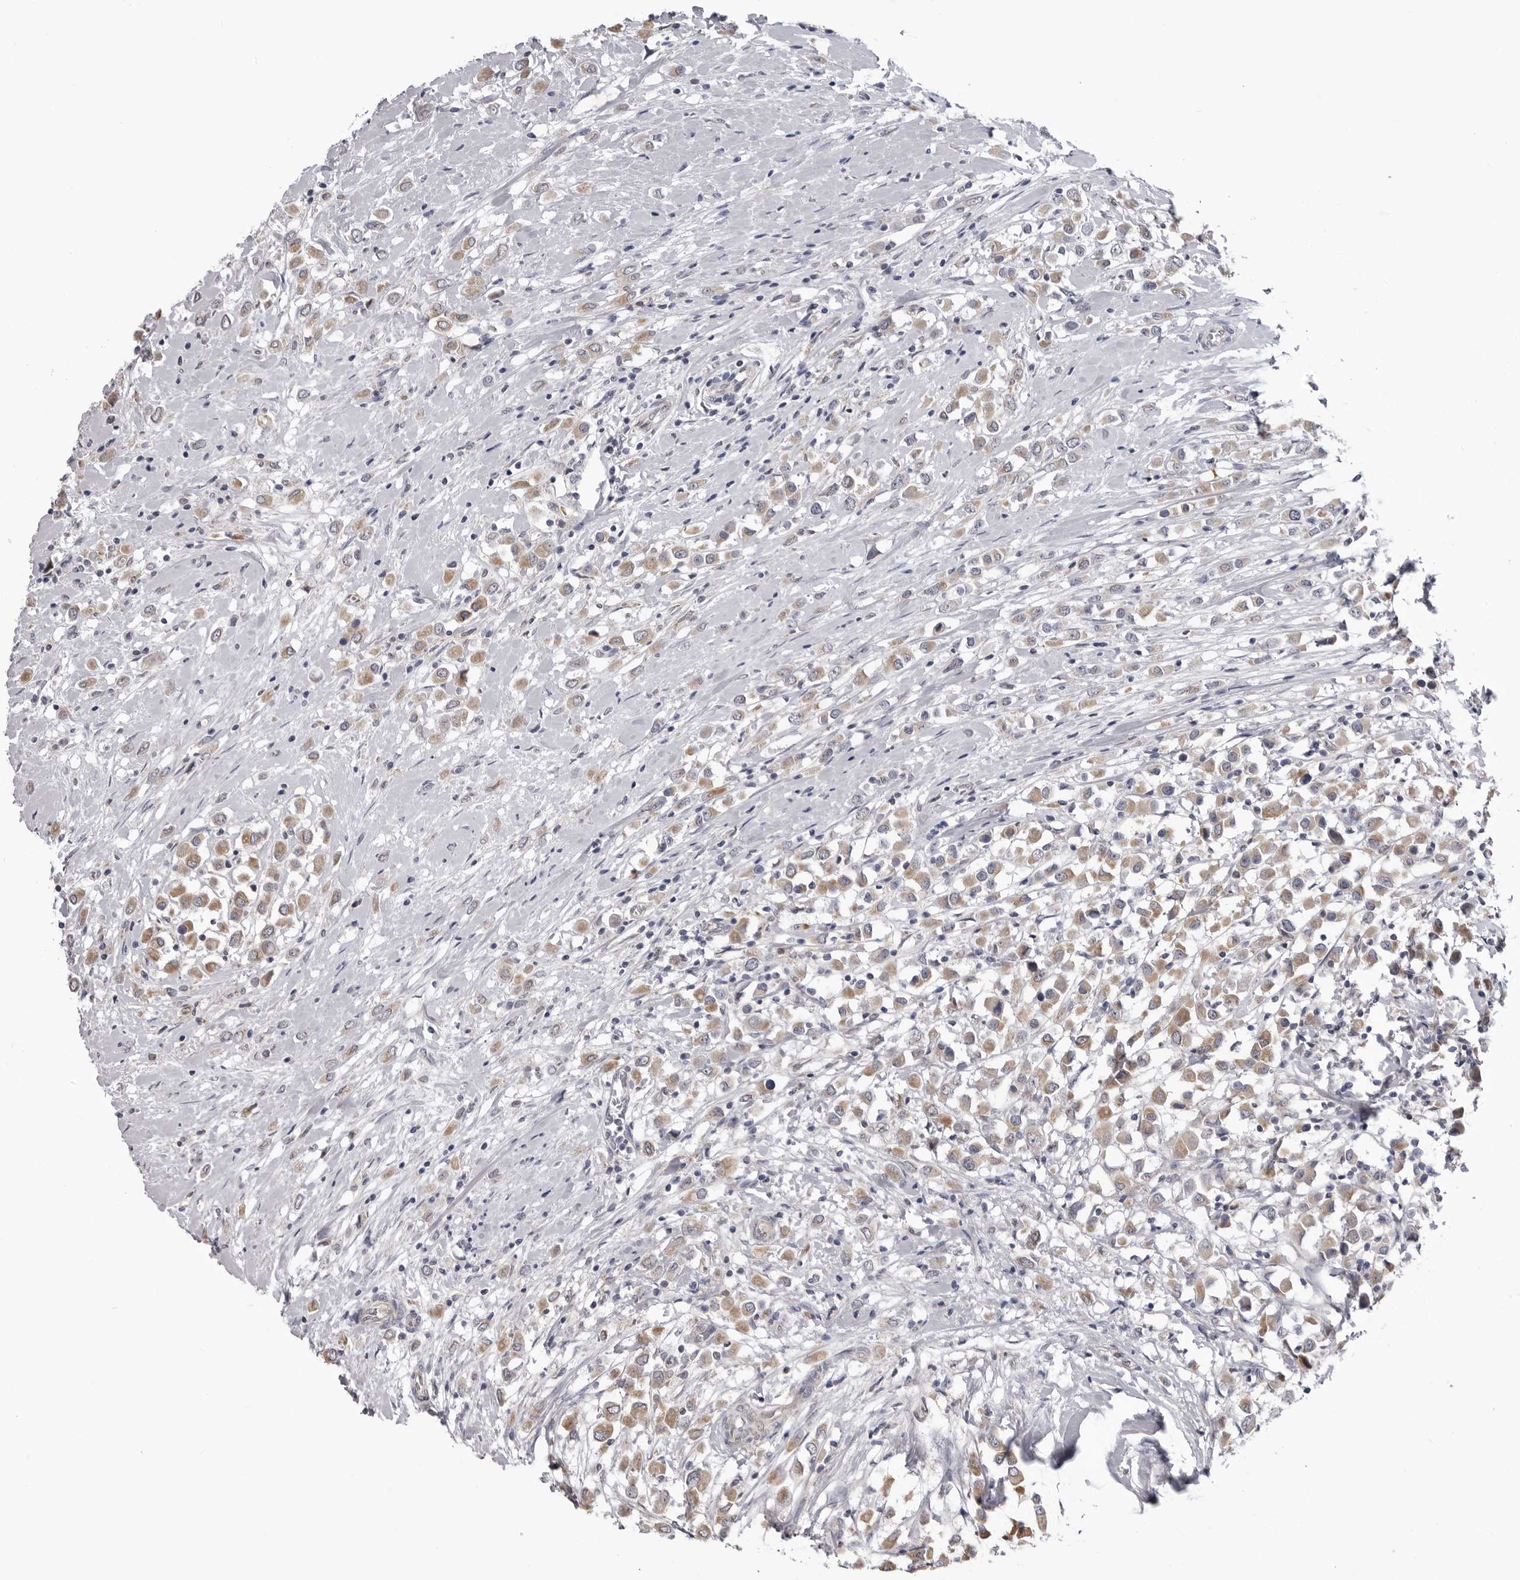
{"staining": {"intensity": "moderate", "quantity": ">75%", "location": "cytoplasmic/membranous"}, "tissue": "breast cancer", "cell_type": "Tumor cells", "image_type": "cancer", "snomed": [{"axis": "morphology", "description": "Duct carcinoma"}, {"axis": "topography", "description": "Breast"}], "caption": "Breast cancer stained with a protein marker reveals moderate staining in tumor cells.", "gene": "FH", "patient": {"sex": "female", "age": 61}}